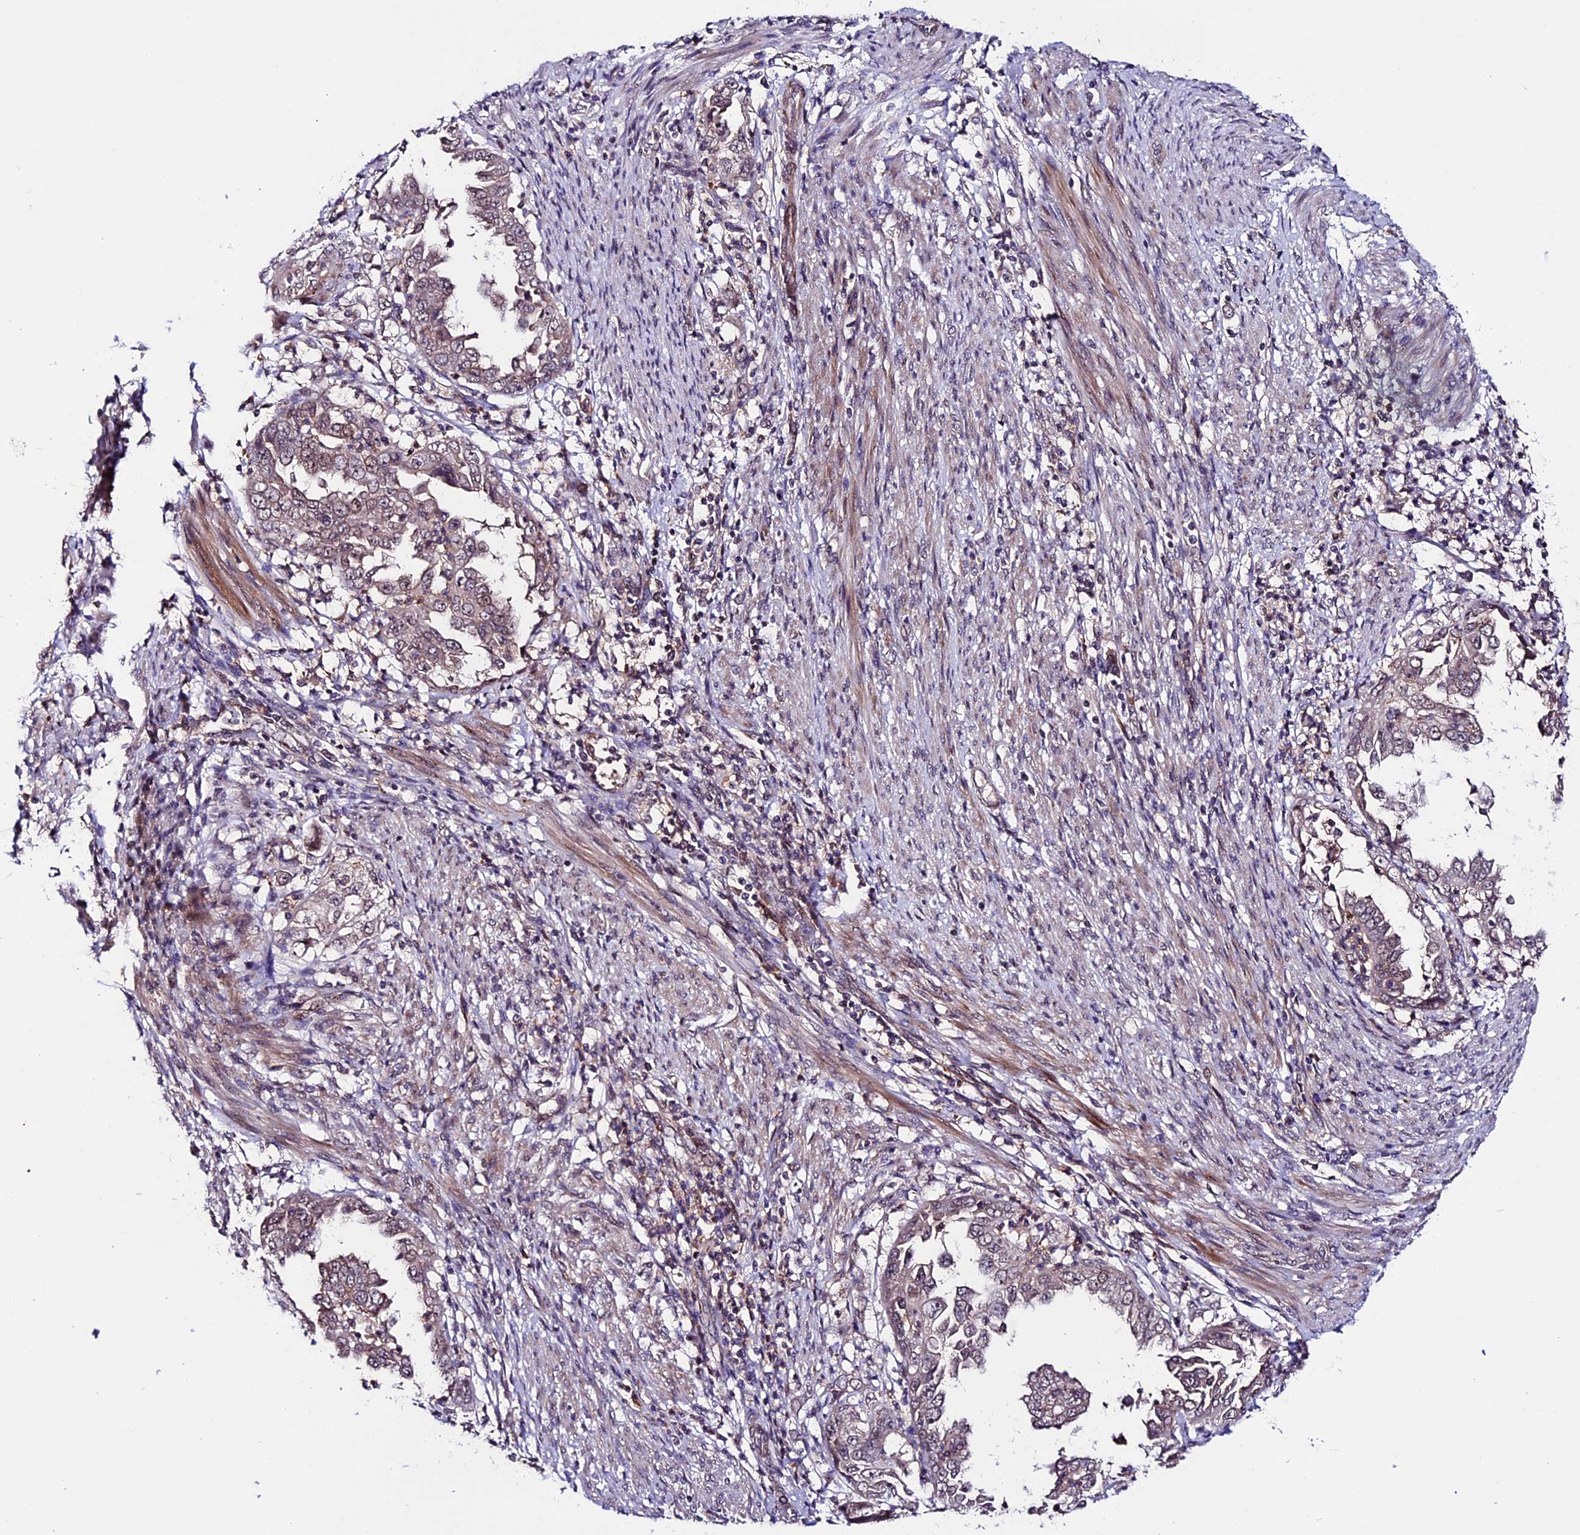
{"staining": {"intensity": "weak", "quantity": "25%-75%", "location": "cytoplasmic/membranous"}, "tissue": "endometrial cancer", "cell_type": "Tumor cells", "image_type": "cancer", "snomed": [{"axis": "morphology", "description": "Adenocarcinoma, NOS"}, {"axis": "topography", "description": "Endometrium"}], "caption": "Weak cytoplasmic/membranous protein expression is present in about 25%-75% of tumor cells in adenocarcinoma (endometrial).", "gene": "SIPA1L3", "patient": {"sex": "female", "age": 85}}